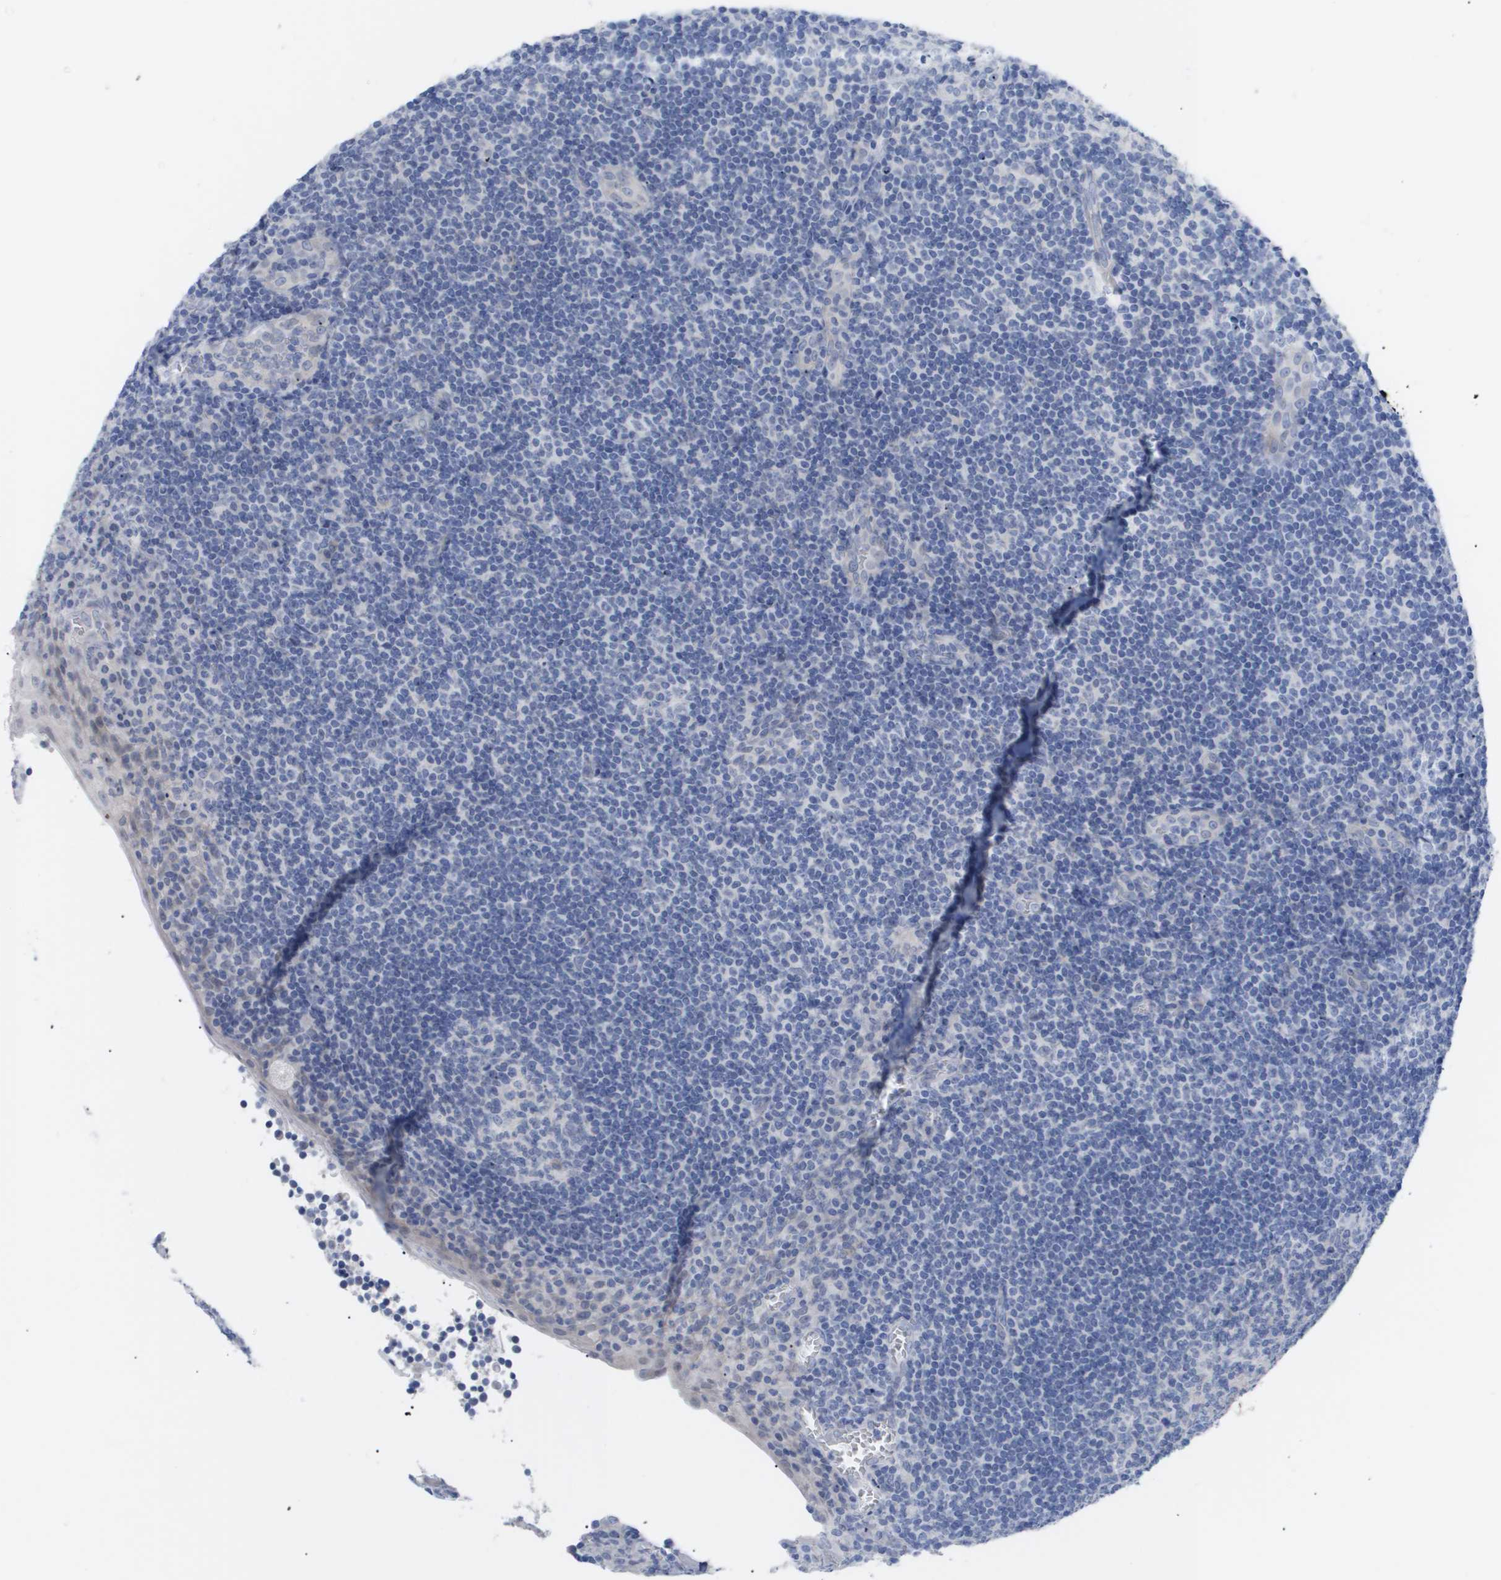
{"staining": {"intensity": "negative", "quantity": "none", "location": "none"}, "tissue": "tonsil", "cell_type": "Germinal center cells", "image_type": "normal", "snomed": [{"axis": "morphology", "description": "Normal tissue, NOS"}, {"axis": "topography", "description": "Tonsil"}], "caption": "A photomicrograph of tonsil stained for a protein demonstrates no brown staining in germinal center cells.", "gene": "CAV3", "patient": {"sex": "male", "age": 37}}